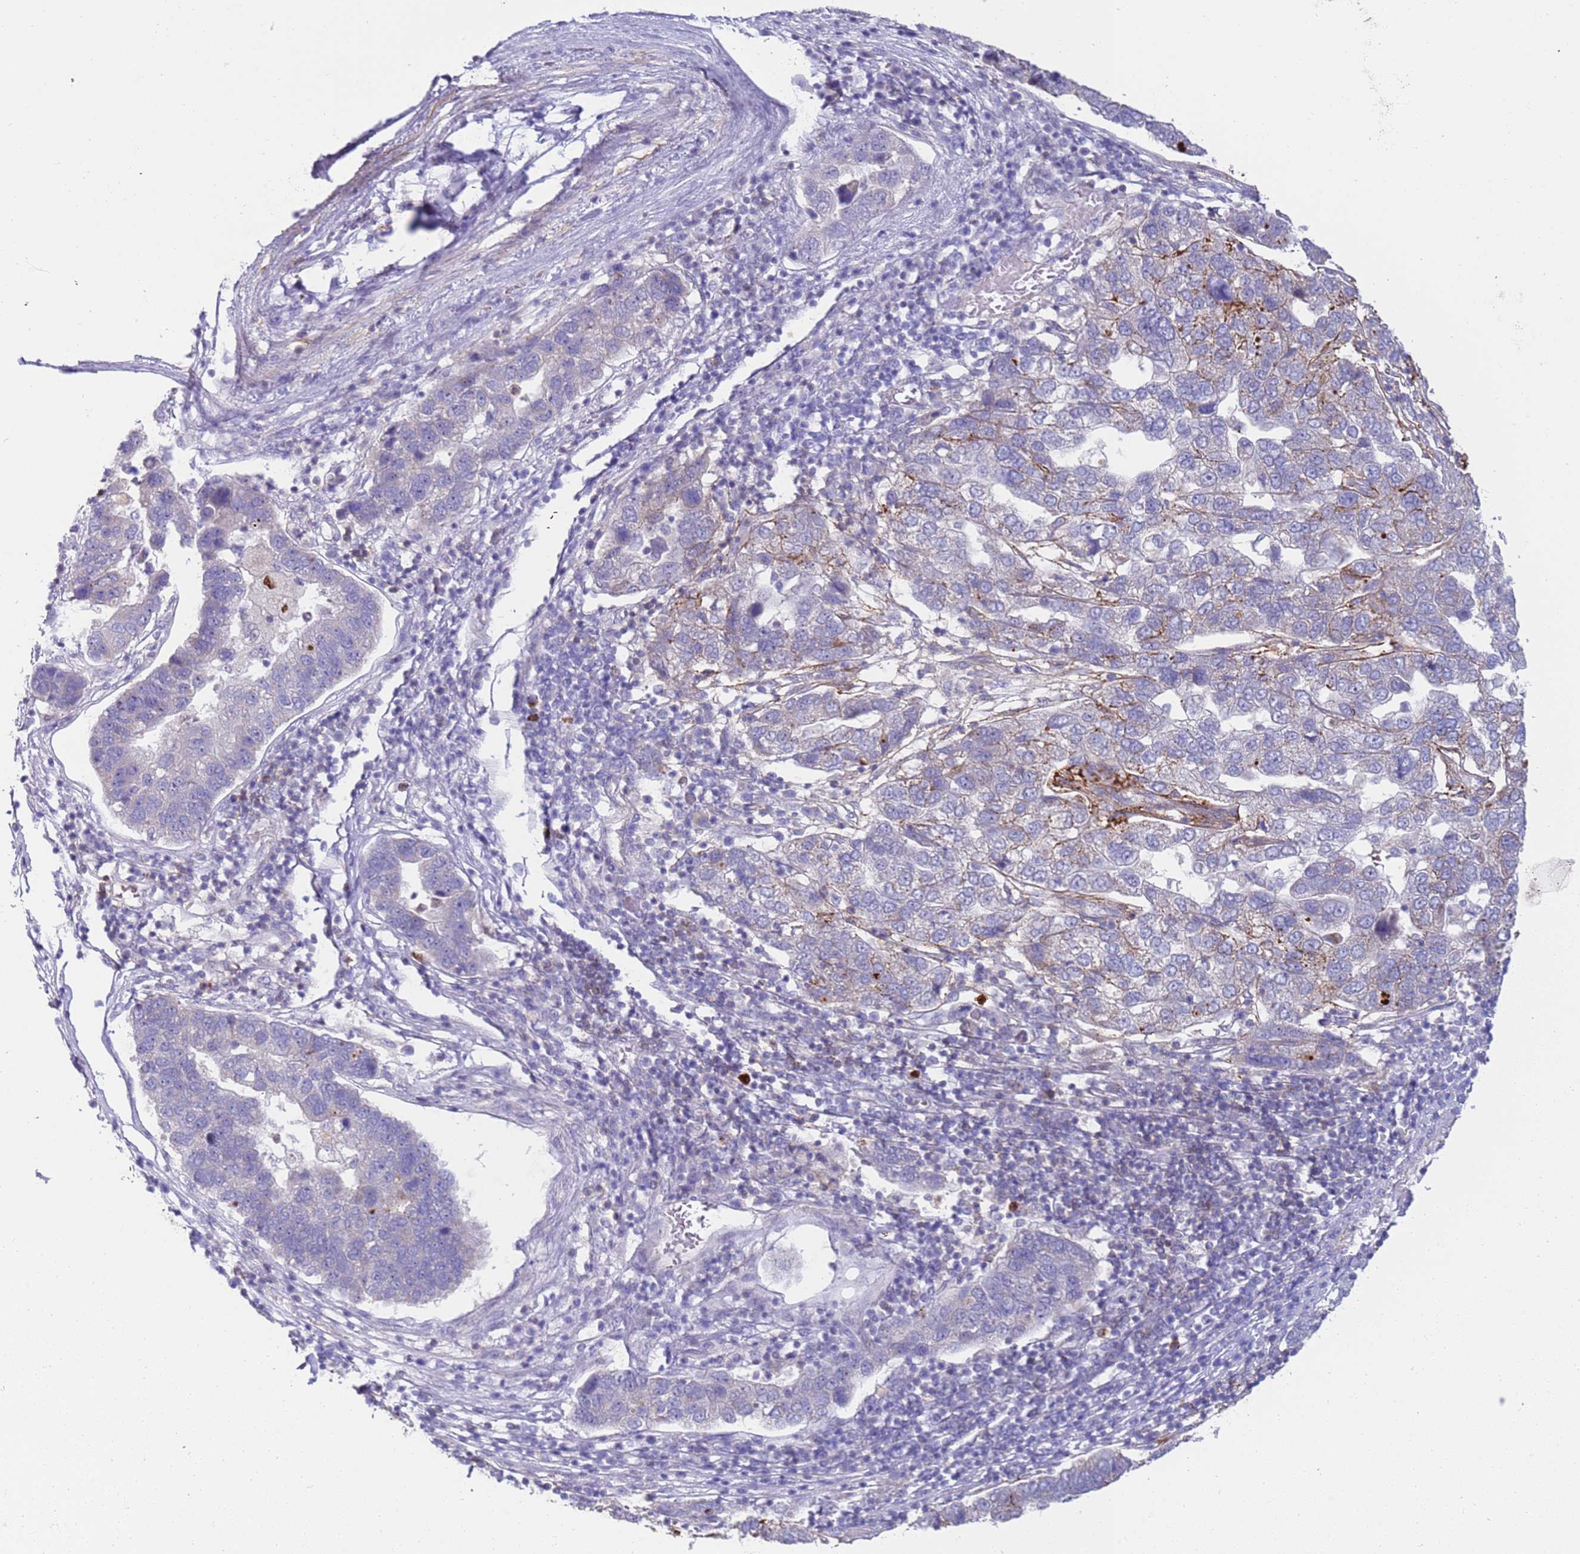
{"staining": {"intensity": "negative", "quantity": "none", "location": "none"}, "tissue": "pancreatic cancer", "cell_type": "Tumor cells", "image_type": "cancer", "snomed": [{"axis": "morphology", "description": "Adenocarcinoma, NOS"}, {"axis": "topography", "description": "Pancreas"}], "caption": "The photomicrograph exhibits no staining of tumor cells in pancreatic cancer (adenocarcinoma).", "gene": "STK25", "patient": {"sex": "female", "age": 61}}